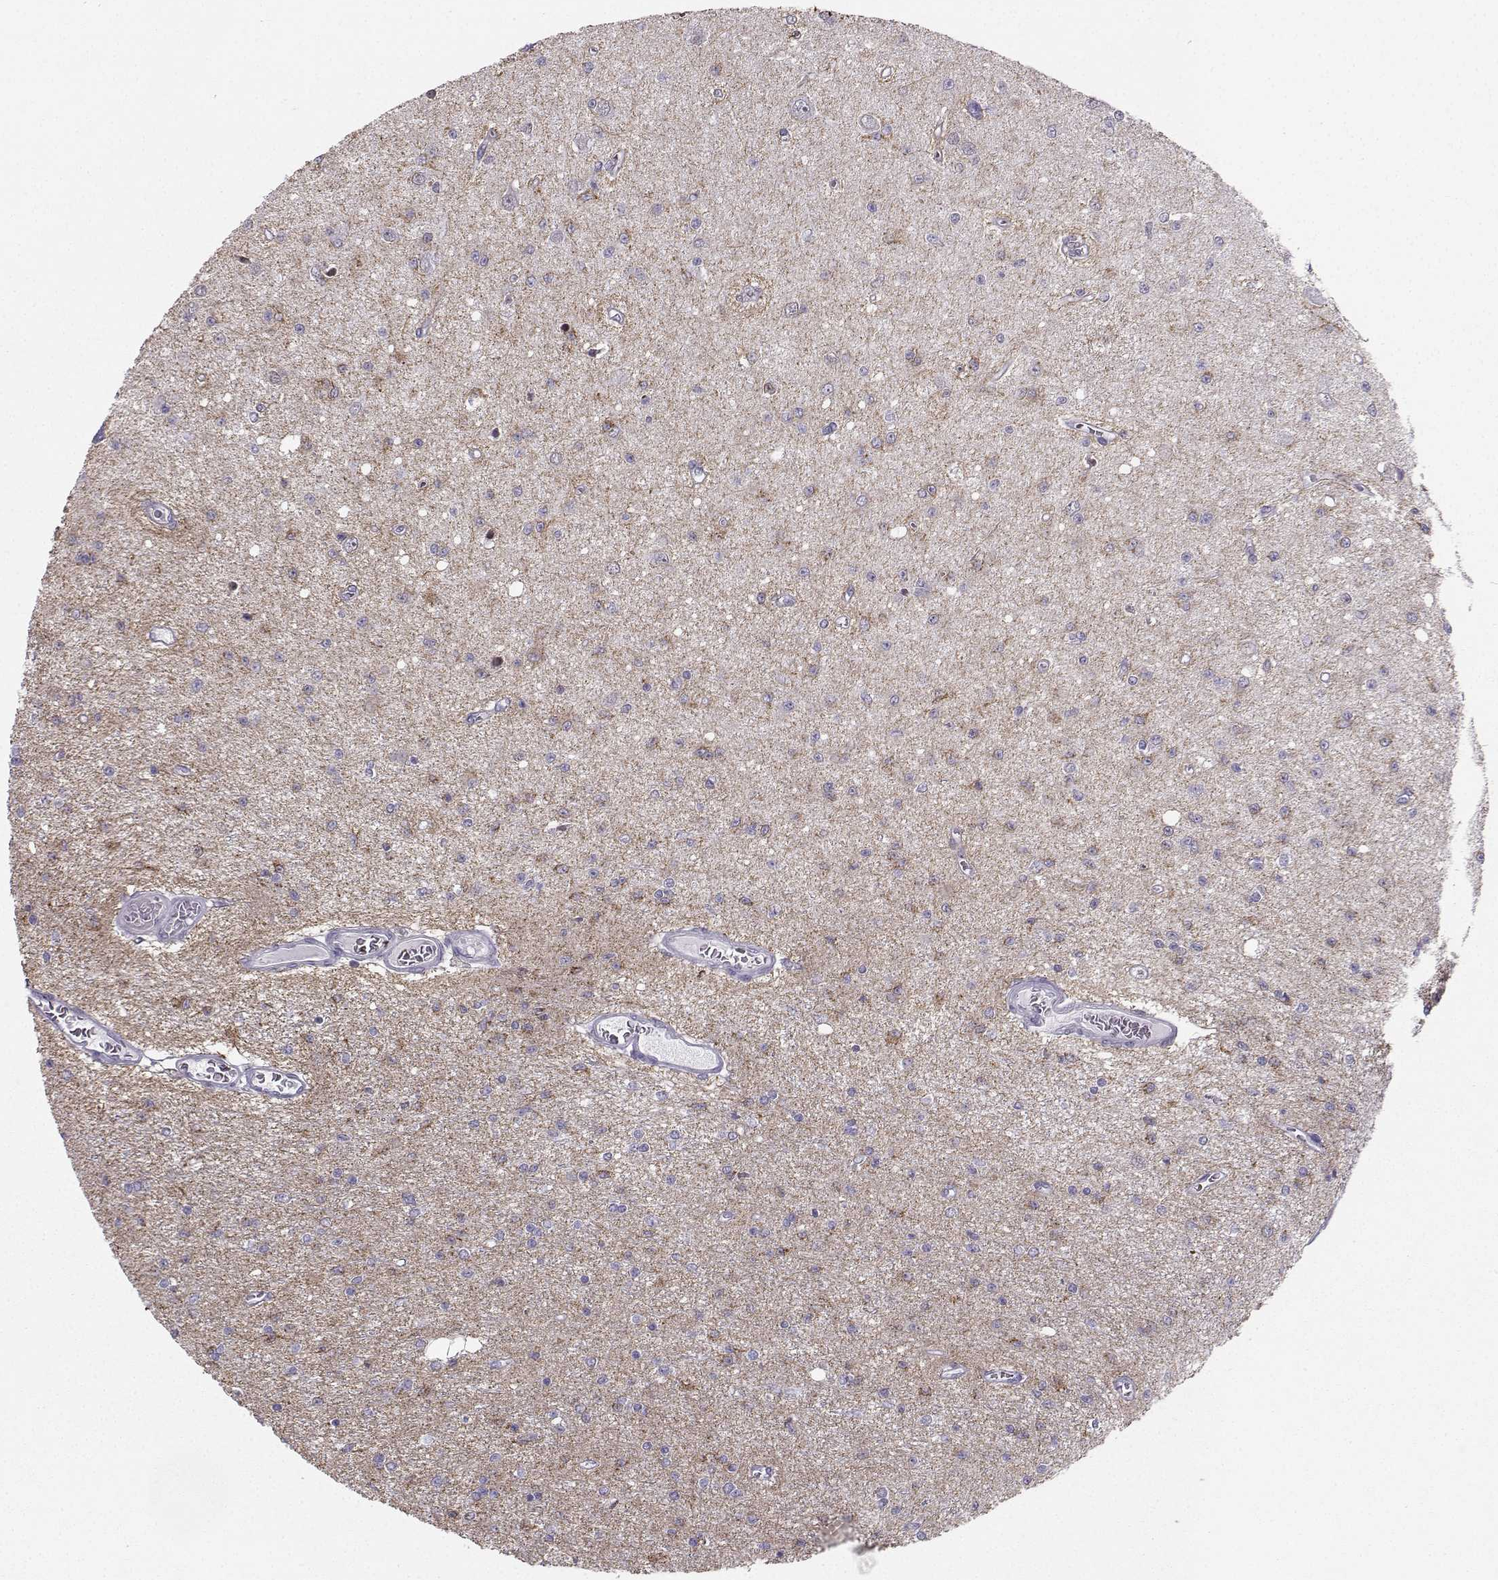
{"staining": {"intensity": "negative", "quantity": "none", "location": "none"}, "tissue": "glioma", "cell_type": "Tumor cells", "image_type": "cancer", "snomed": [{"axis": "morphology", "description": "Glioma, malignant, Low grade"}, {"axis": "topography", "description": "Brain"}], "caption": "A high-resolution photomicrograph shows immunohistochemistry staining of malignant glioma (low-grade), which reveals no significant staining in tumor cells.", "gene": "DCLK3", "patient": {"sex": "female", "age": 45}}